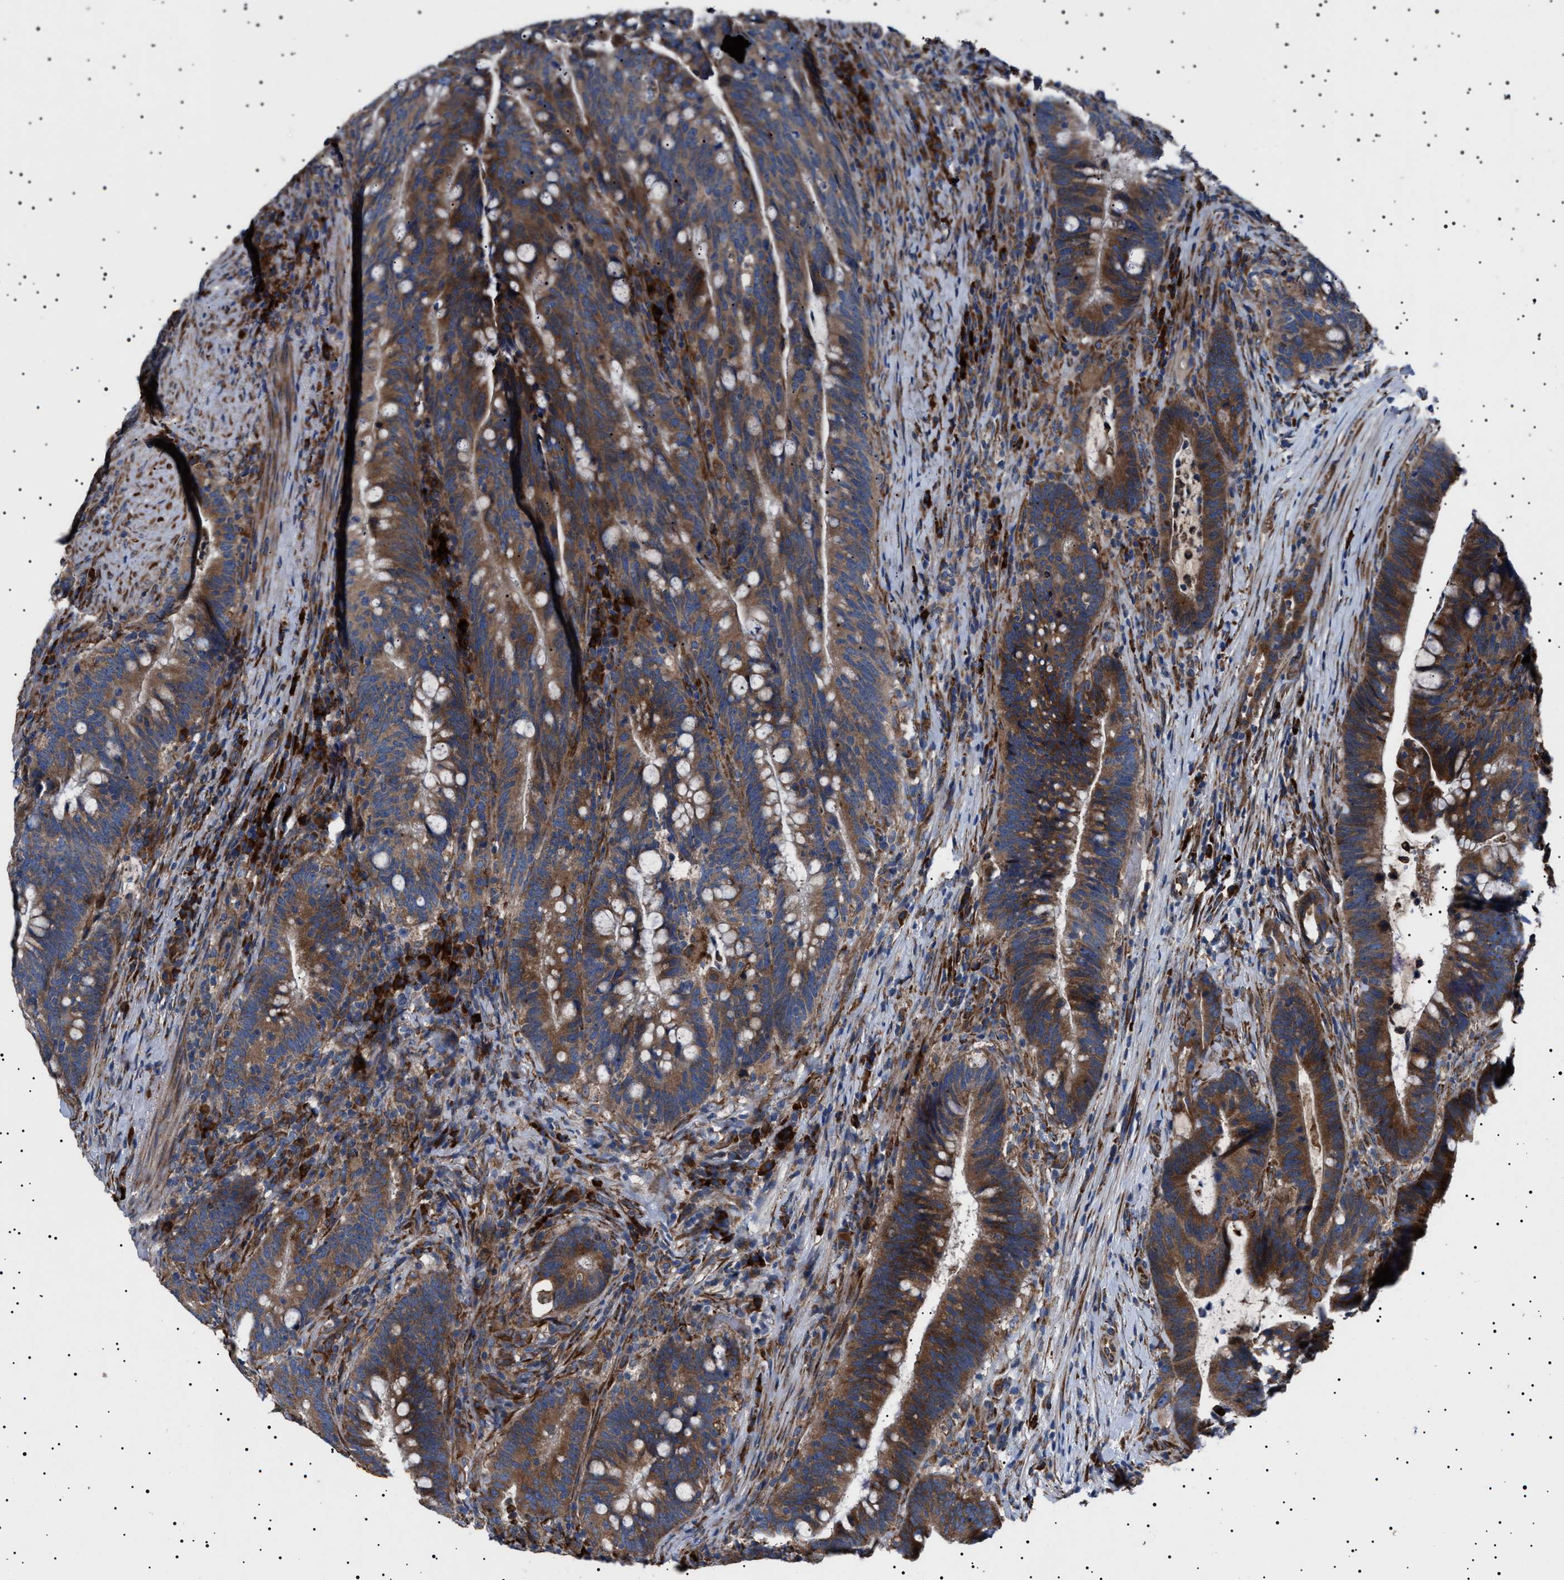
{"staining": {"intensity": "moderate", "quantity": ">75%", "location": "cytoplasmic/membranous"}, "tissue": "colorectal cancer", "cell_type": "Tumor cells", "image_type": "cancer", "snomed": [{"axis": "morphology", "description": "Adenocarcinoma, NOS"}, {"axis": "topography", "description": "Colon"}], "caption": "Adenocarcinoma (colorectal) stained for a protein displays moderate cytoplasmic/membranous positivity in tumor cells. (Stains: DAB in brown, nuclei in blue, Microscopy: brightfield microscopy at high magnification).", "gene": "TOP1MT", "patient": {"sex": "female", "age": 66}}